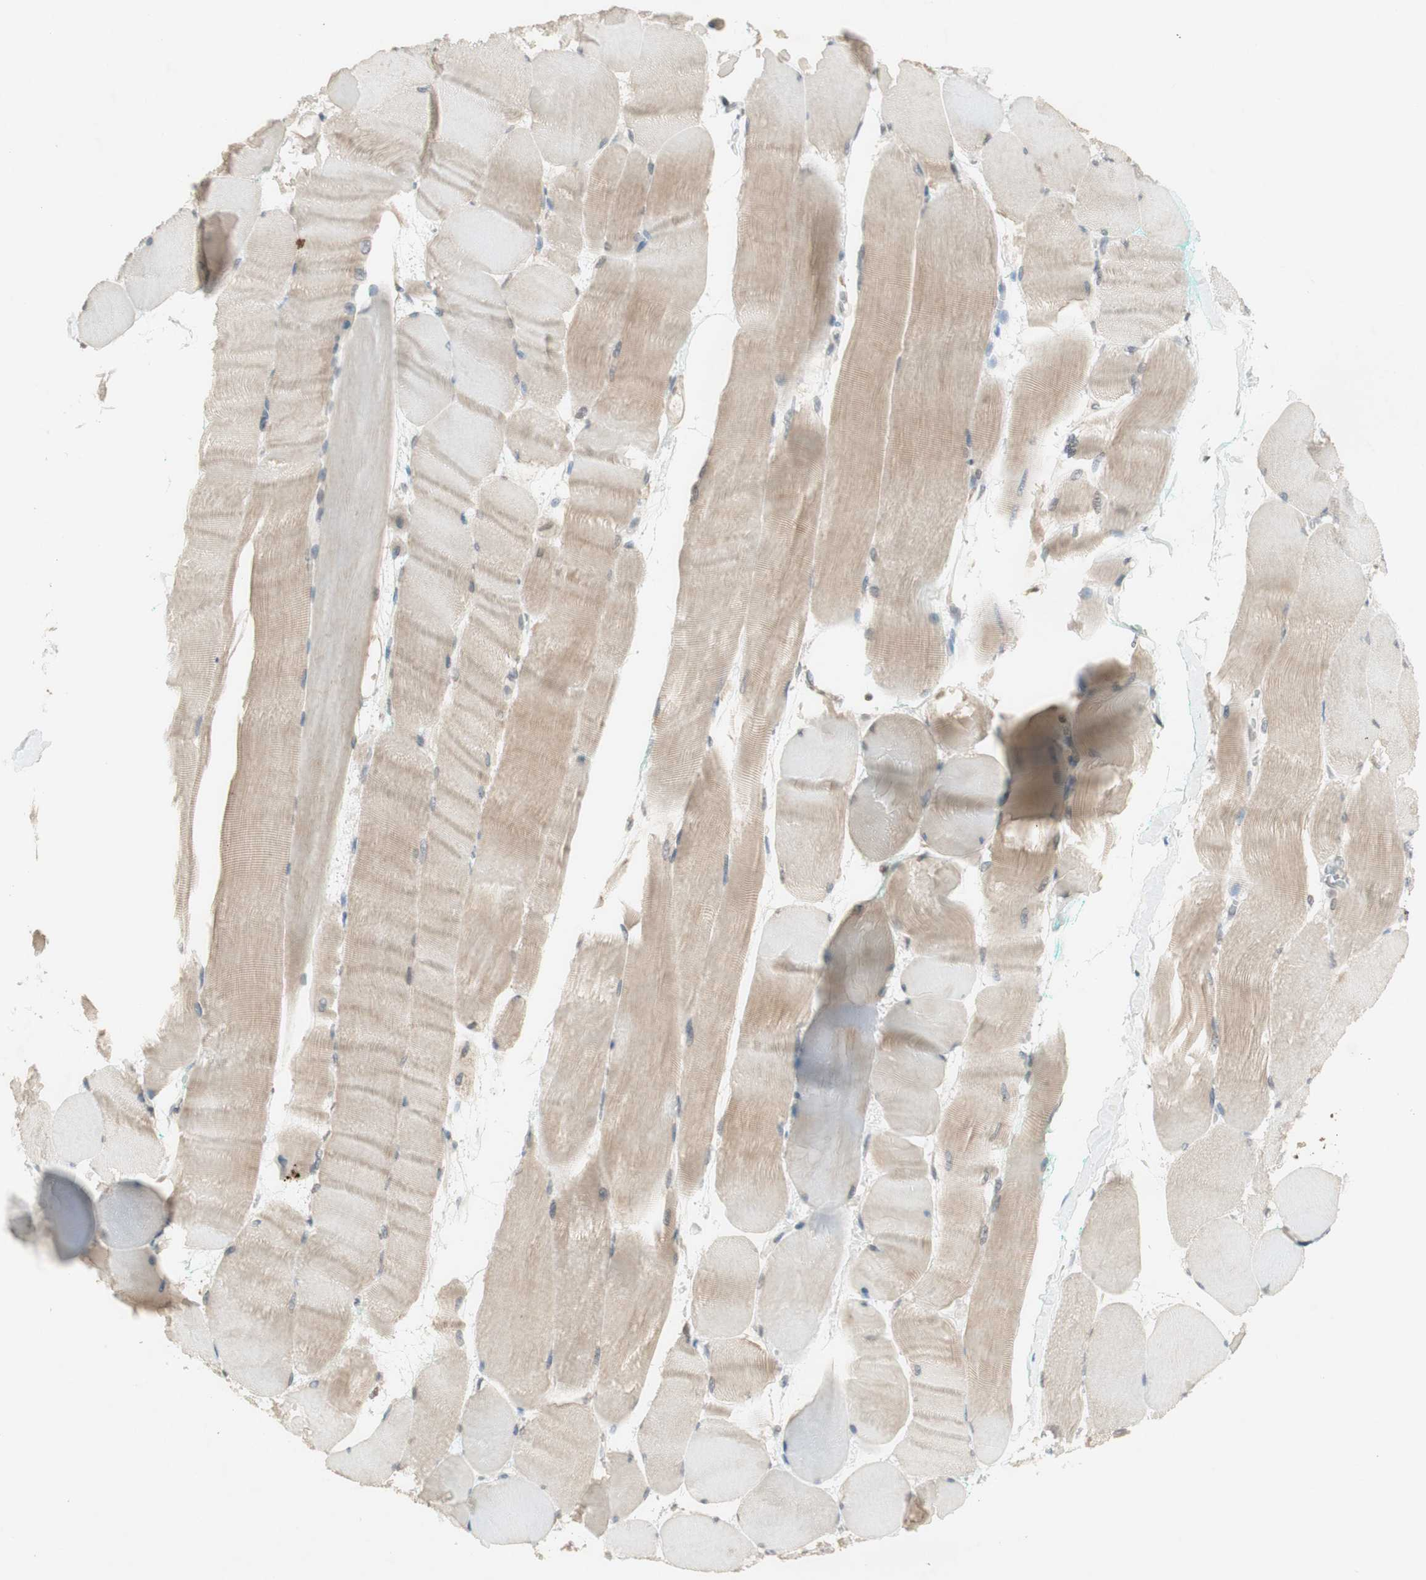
{"staining": {"intensity": "weak", "quantity": "25%-75%", "location": "cytoplasmic/membranous"}, "tissue": "skeletal muscle", "cell_type": "Myocytes", "image_type": "normal", "snomed": [{"axis": "morphology", "description": "Normal tissue, NOS"}, {"axis": "morphology", "description": "Squamous cell carcinoma, NOS"}, {"axis": "topography", "description": "Skeletal muscle"}], "caption": "Protein expression analysis of normal human skeletal muscle reveals weak cytoplasmic/membranous staining in approximately 25%-75% of myocytes.", "gene": "GLI1", "patient": {"sex": "male", "age": 51}}